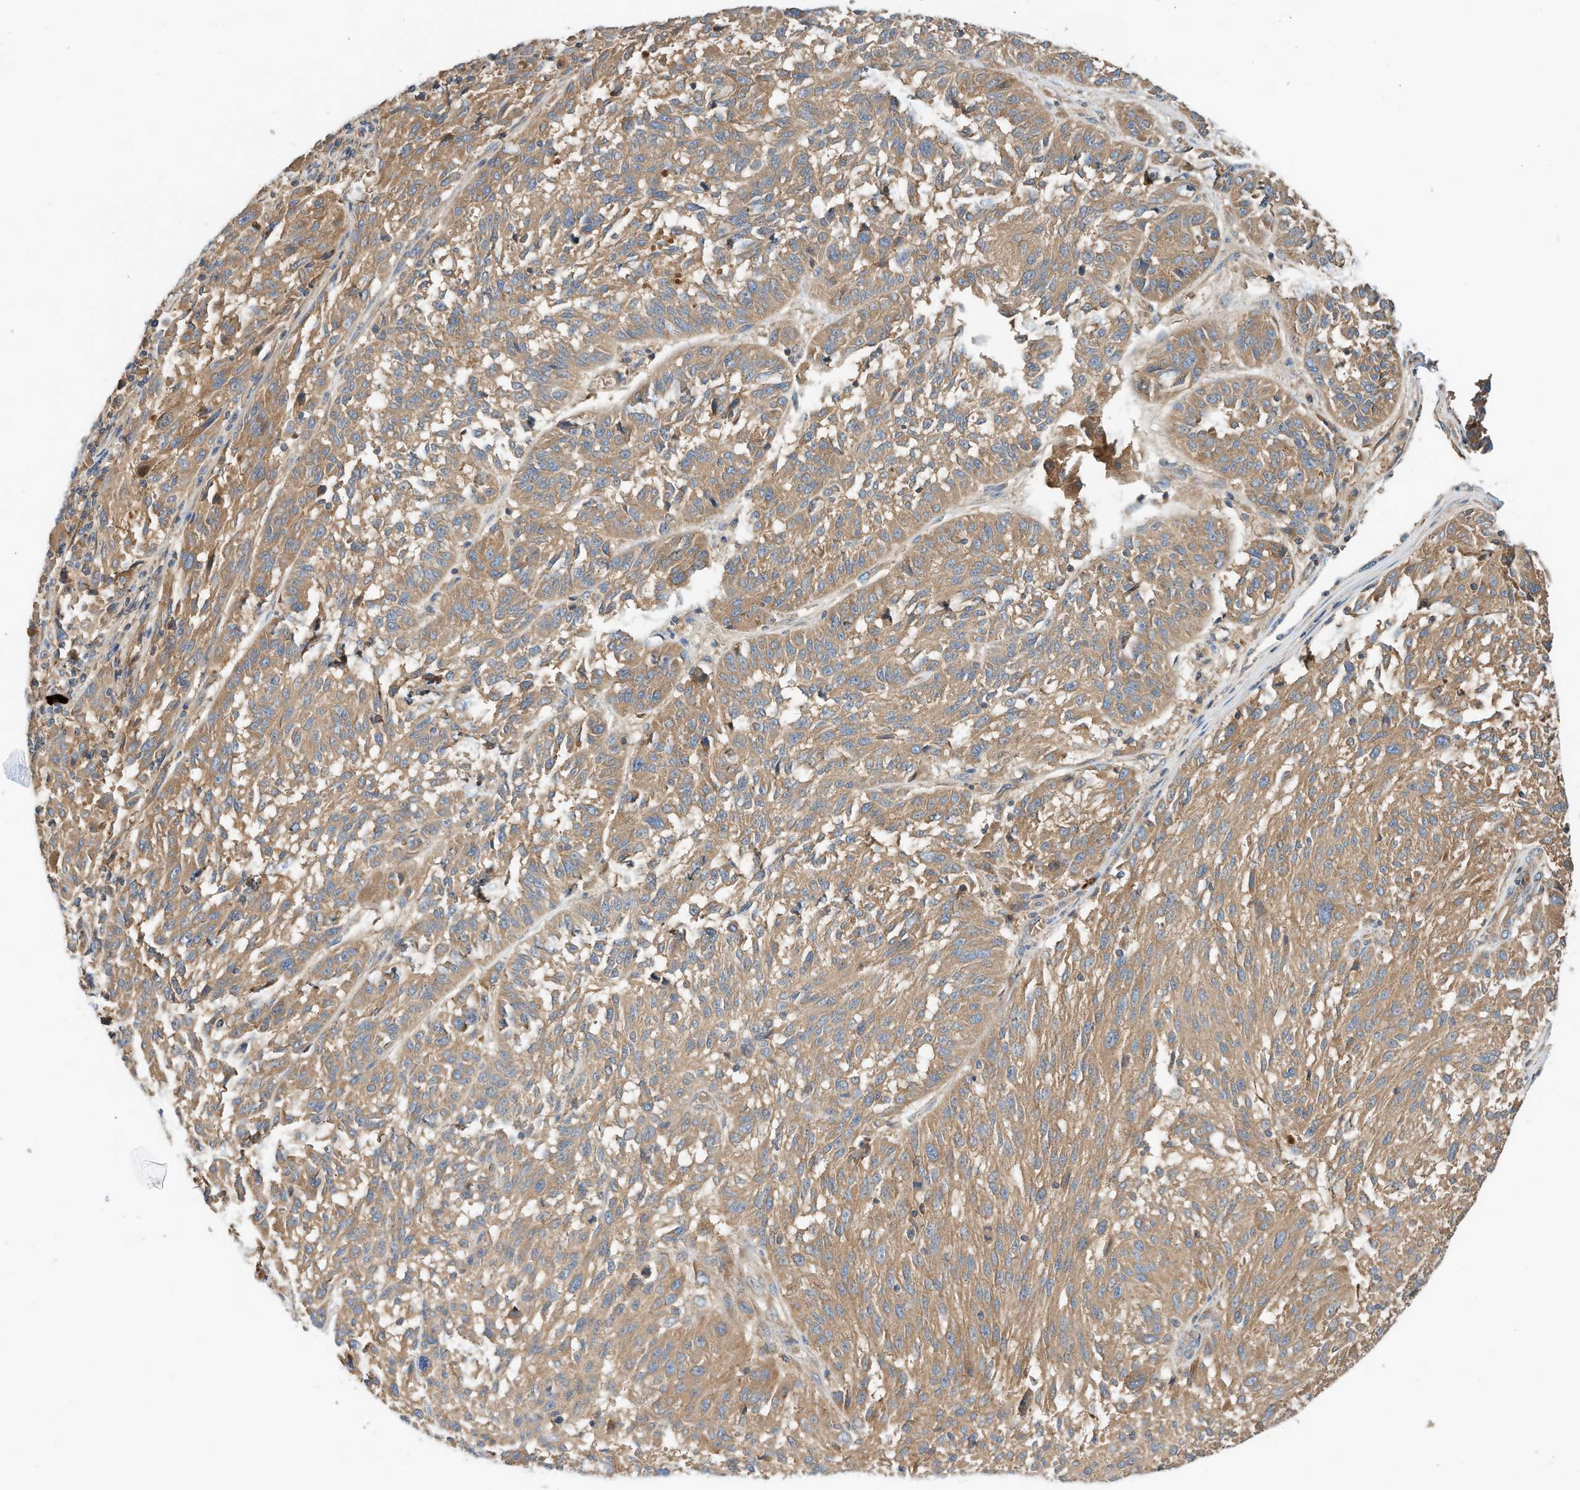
{"staining": {"intensity": "moderate", "quantity": ">75%", "location": "cytoplasmic/membranous"}, "tissue": "melanoma", "cell_type": "Tumor cells", "image_type": "cancer", "snomed": [{"axis": "morphology", "description": "Malignant melanoma, NOS"}, {"axis": "topography", "description": "Skin"}], "caption": "Tumor cells reveal moderate cytoplasmic/membranous staining in approximately >75% of cells in melanoma.", "gene": "CPAMD8", "patient": {"sex": "male", "age": 53}}